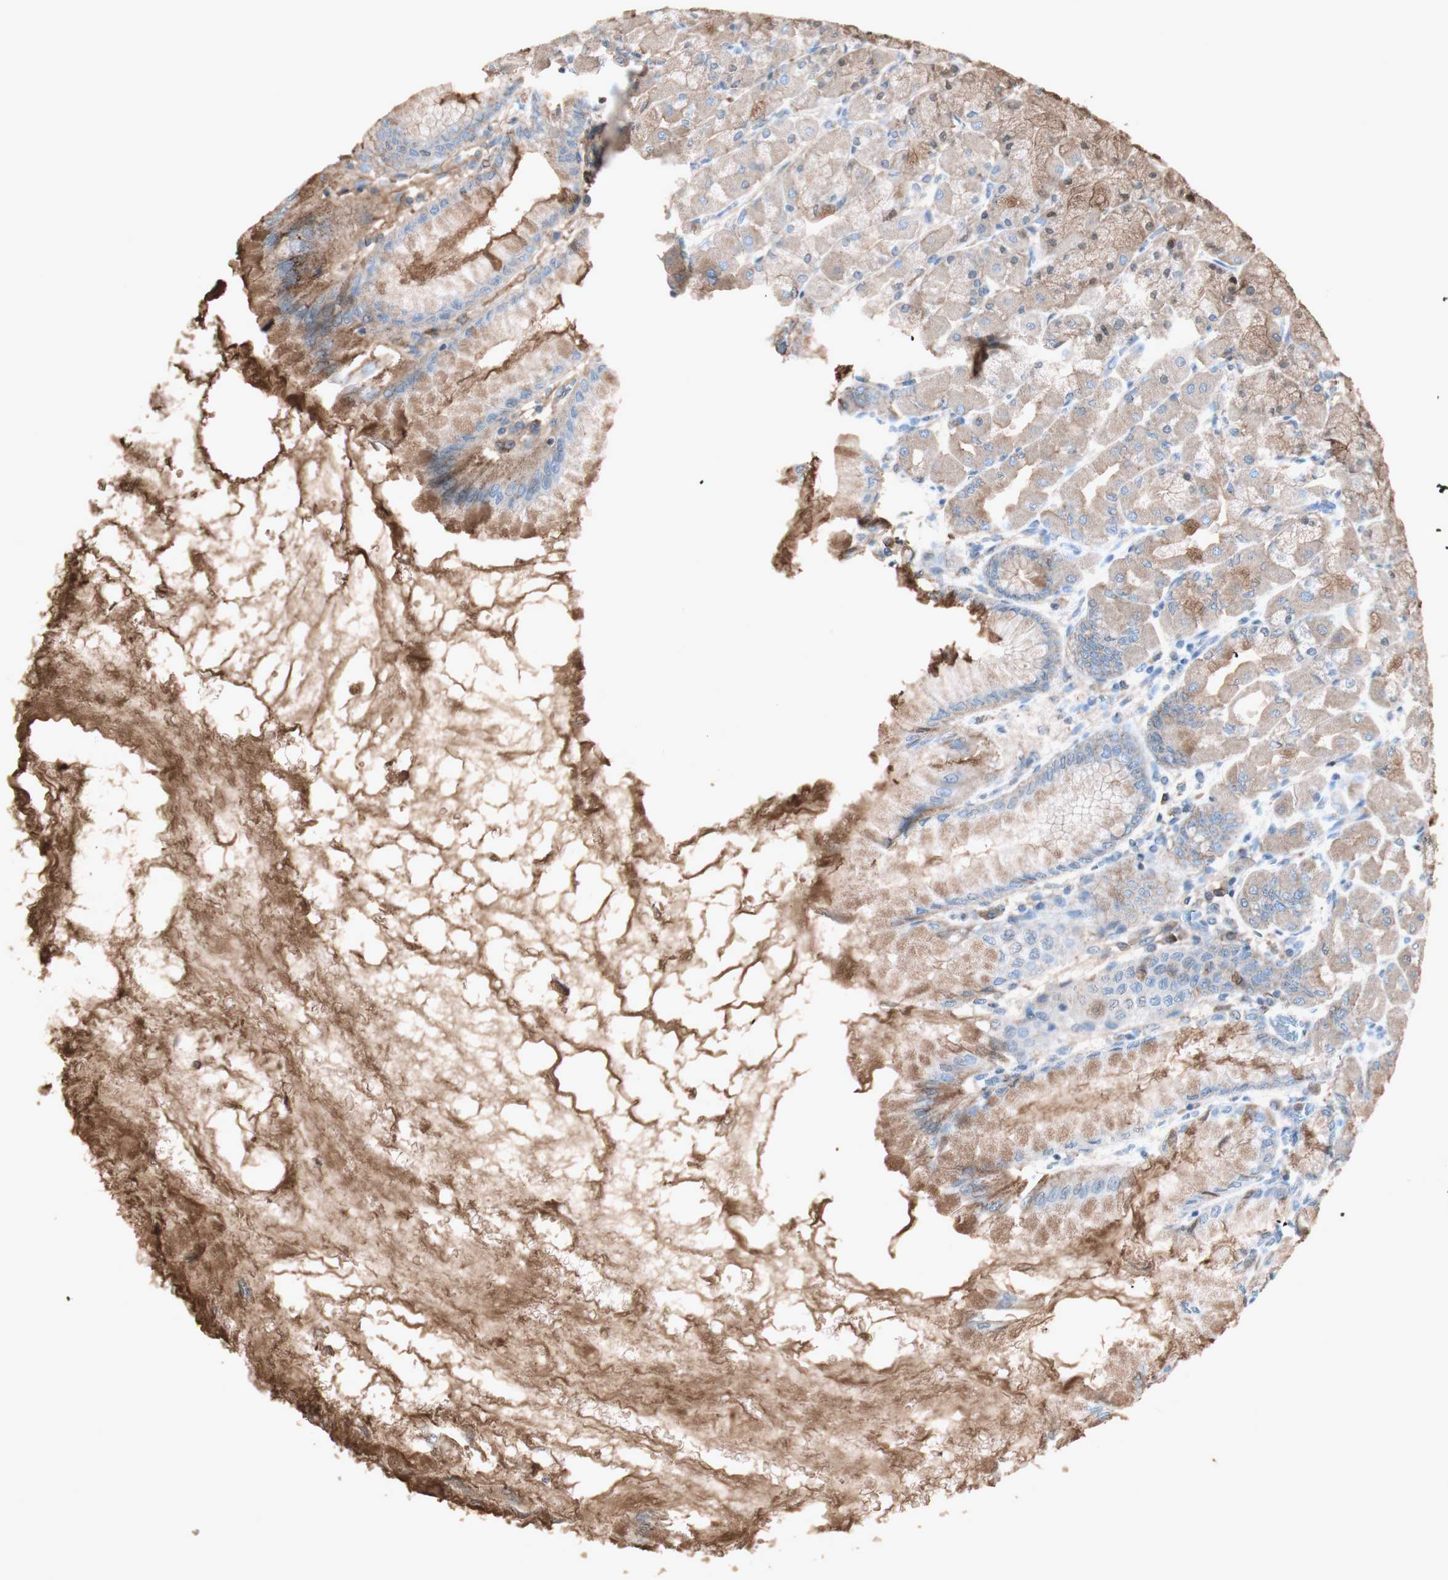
{"staining": {"intensity": "moderate", "quantity": ">75%", "location": "cytoplasmic/membranous"}, "tissue": "stomach", "cell_type": "Glandular cells", "image_type": "normal", "snomed": [{"axis": "morphology", "description": "Normal tissue, NOS"}, {"axis": "topography", "description": "Stomach, upper"}], "caption": "Immunohistochemical staining of unremarkable stomach exhibits medium levels of moderate cytoplasmic/membranous expression in approximately >75% of glandular cells. (brown staining indicates protein expression, while blue staining denotes nuclei).", "gene": "MMP14", "patient": {"sex": "female", "age": 56}}